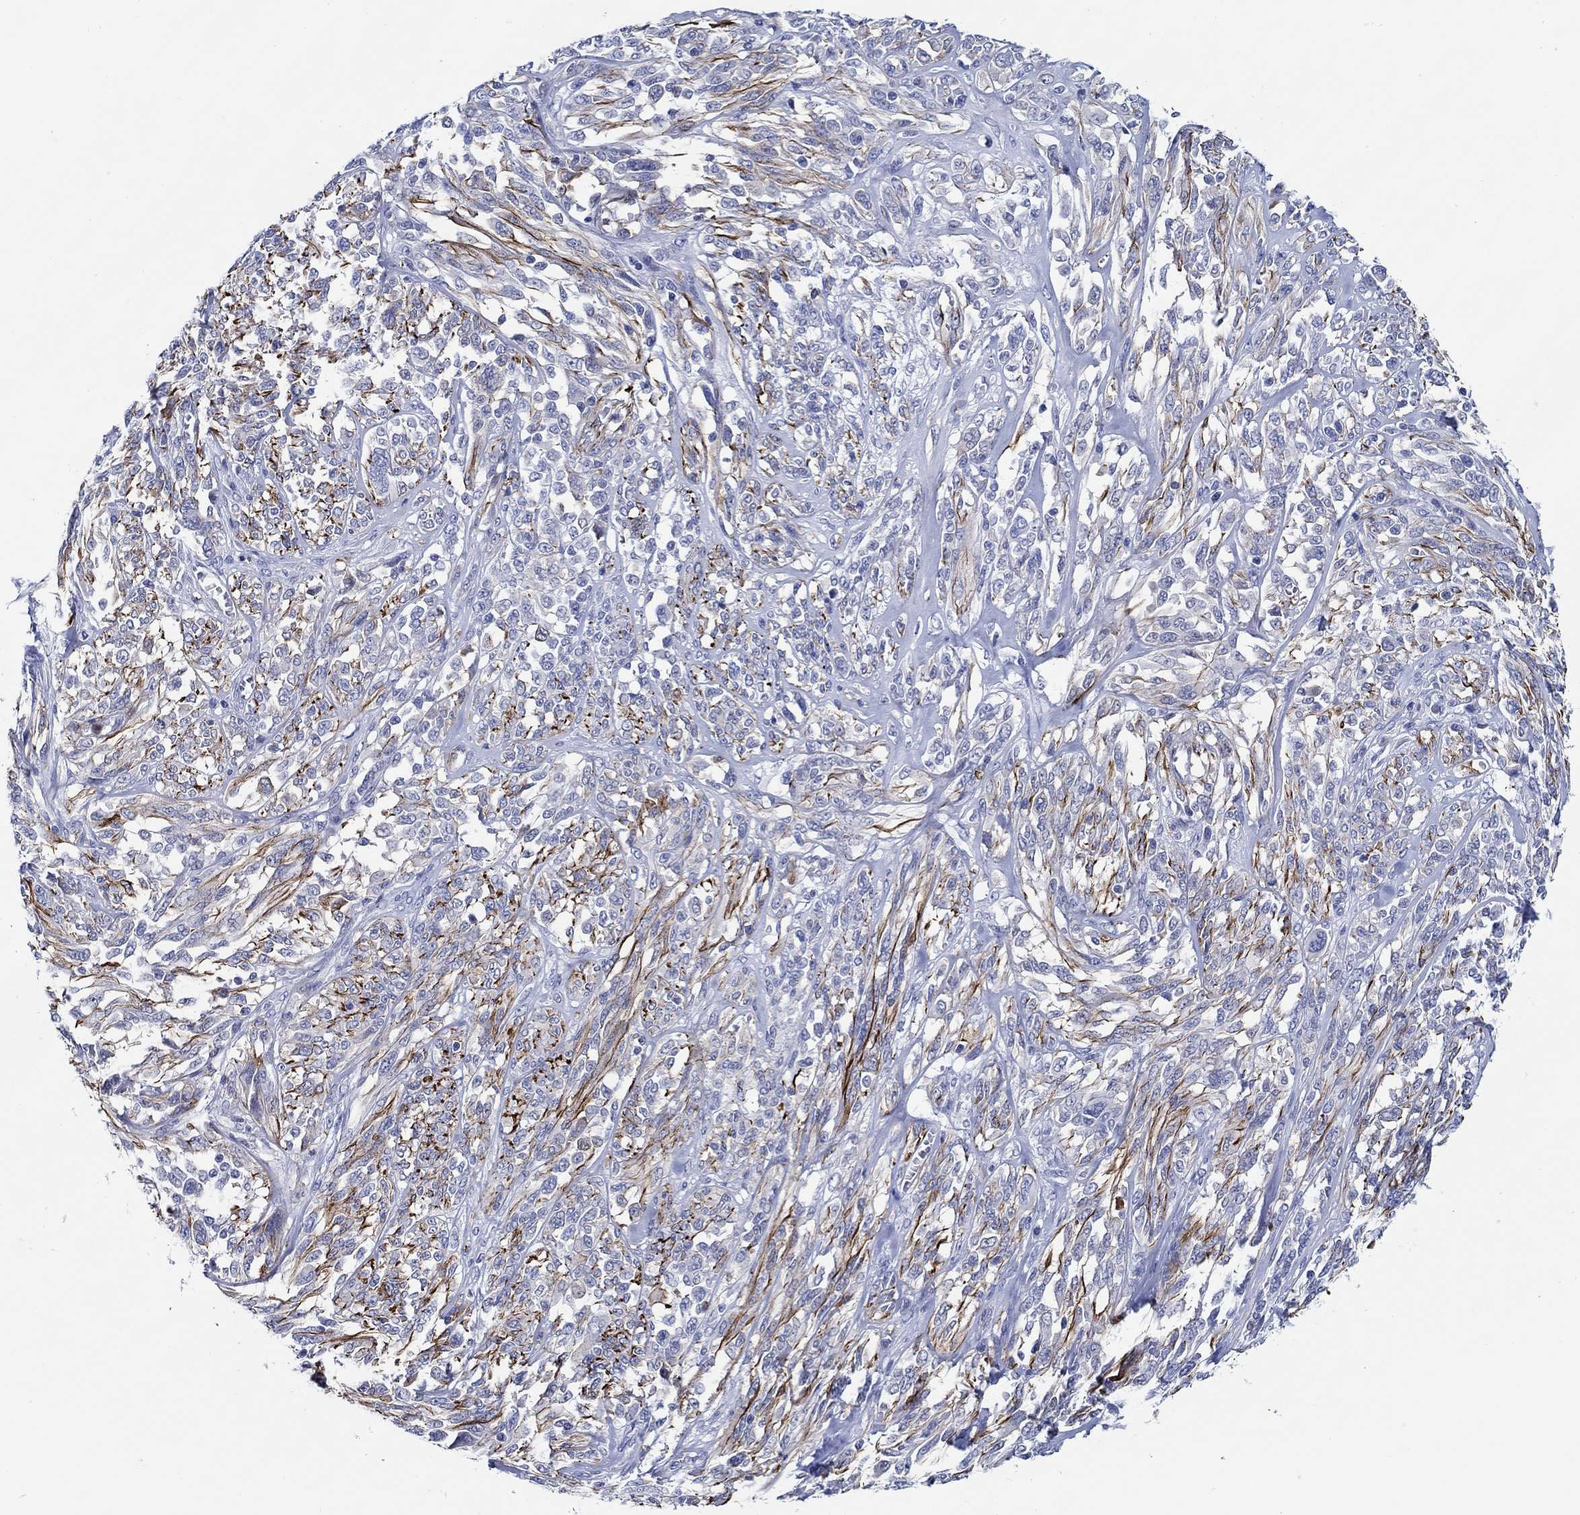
{"staining": {"intensity": "negative", "quantity": "none", "location": "none"}, "tissue": "melanoma", "cell_type": "Tumor cells", "image_type": "cancer", "snomed": [{"axis": "morphology", "description": "Malignant melanoma, NOS"}, {"axis": "topography", "description": "Skin"}], "caption": "Malignant melanoma was stained to show a protein in brown. There is no significant expression in tumor cells.", "gene": "MC2R", "patient": {"sex": "female", "age": 91}}